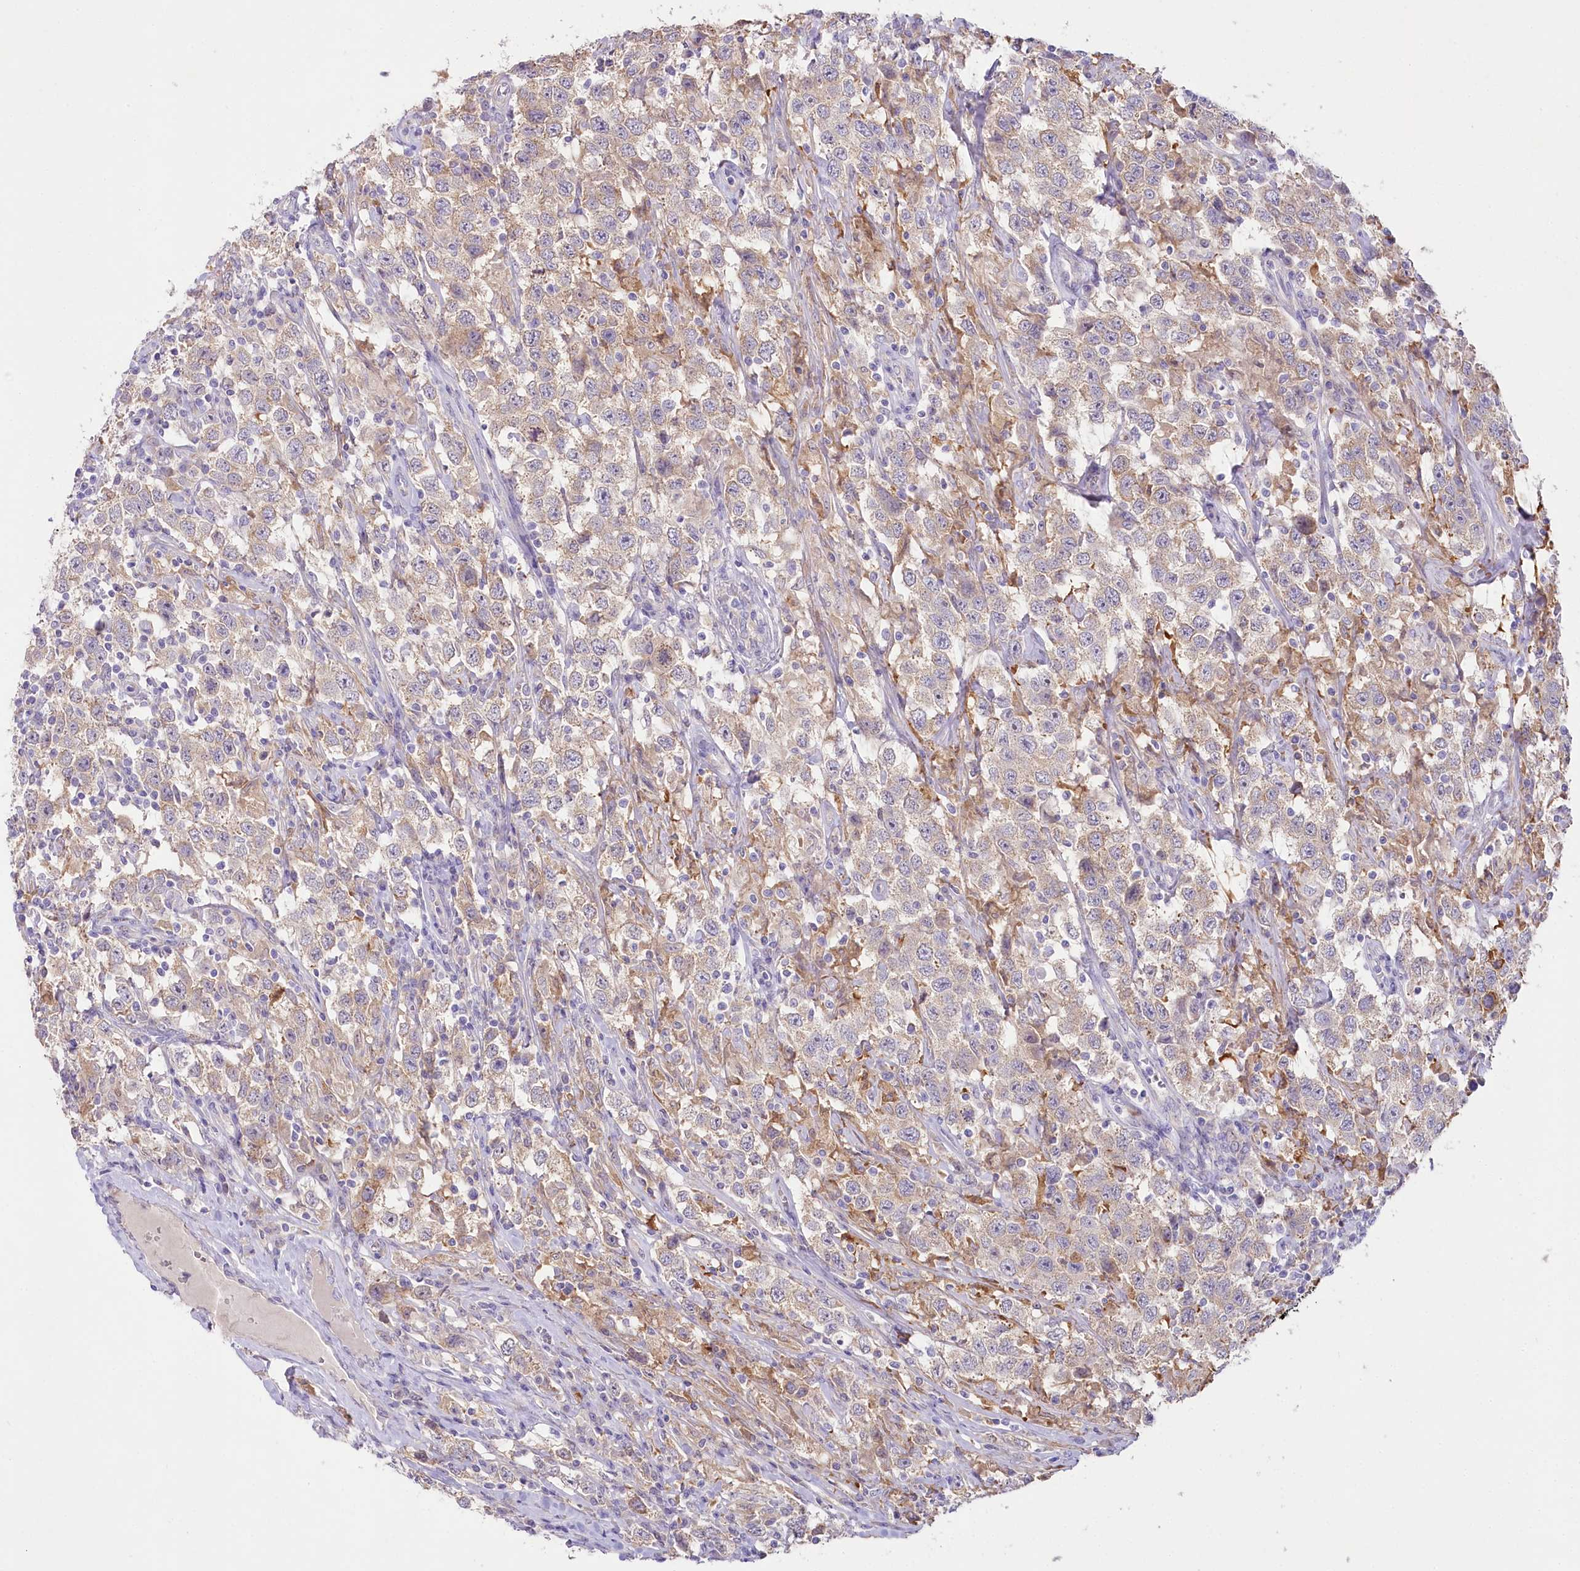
{"staining": {"intensity": "moderate", "quantity": "25%-75%", "location": "cytoplasmic/membranous"}, "tissue": "testis cancer", "cell_type": "Tumor cells", "image_type": "cancer", "snomed": [{"axis": "morphology", "description": "Seminoma, NOS"}, {"axis": "topography", "description": "Testis"}], "caption": "Immunohistochemistry micrograph of neoplastic tissue: human testis cancer stained using IHC reveals medium levels of moderate protein expression localized specifically in the cytoplasmic/membranous of tumor cells, appearing as a cytoplasmic/membranous brown color.", "gene": "MYOZ1", "patient": {"sex": "male", "age": 41}}